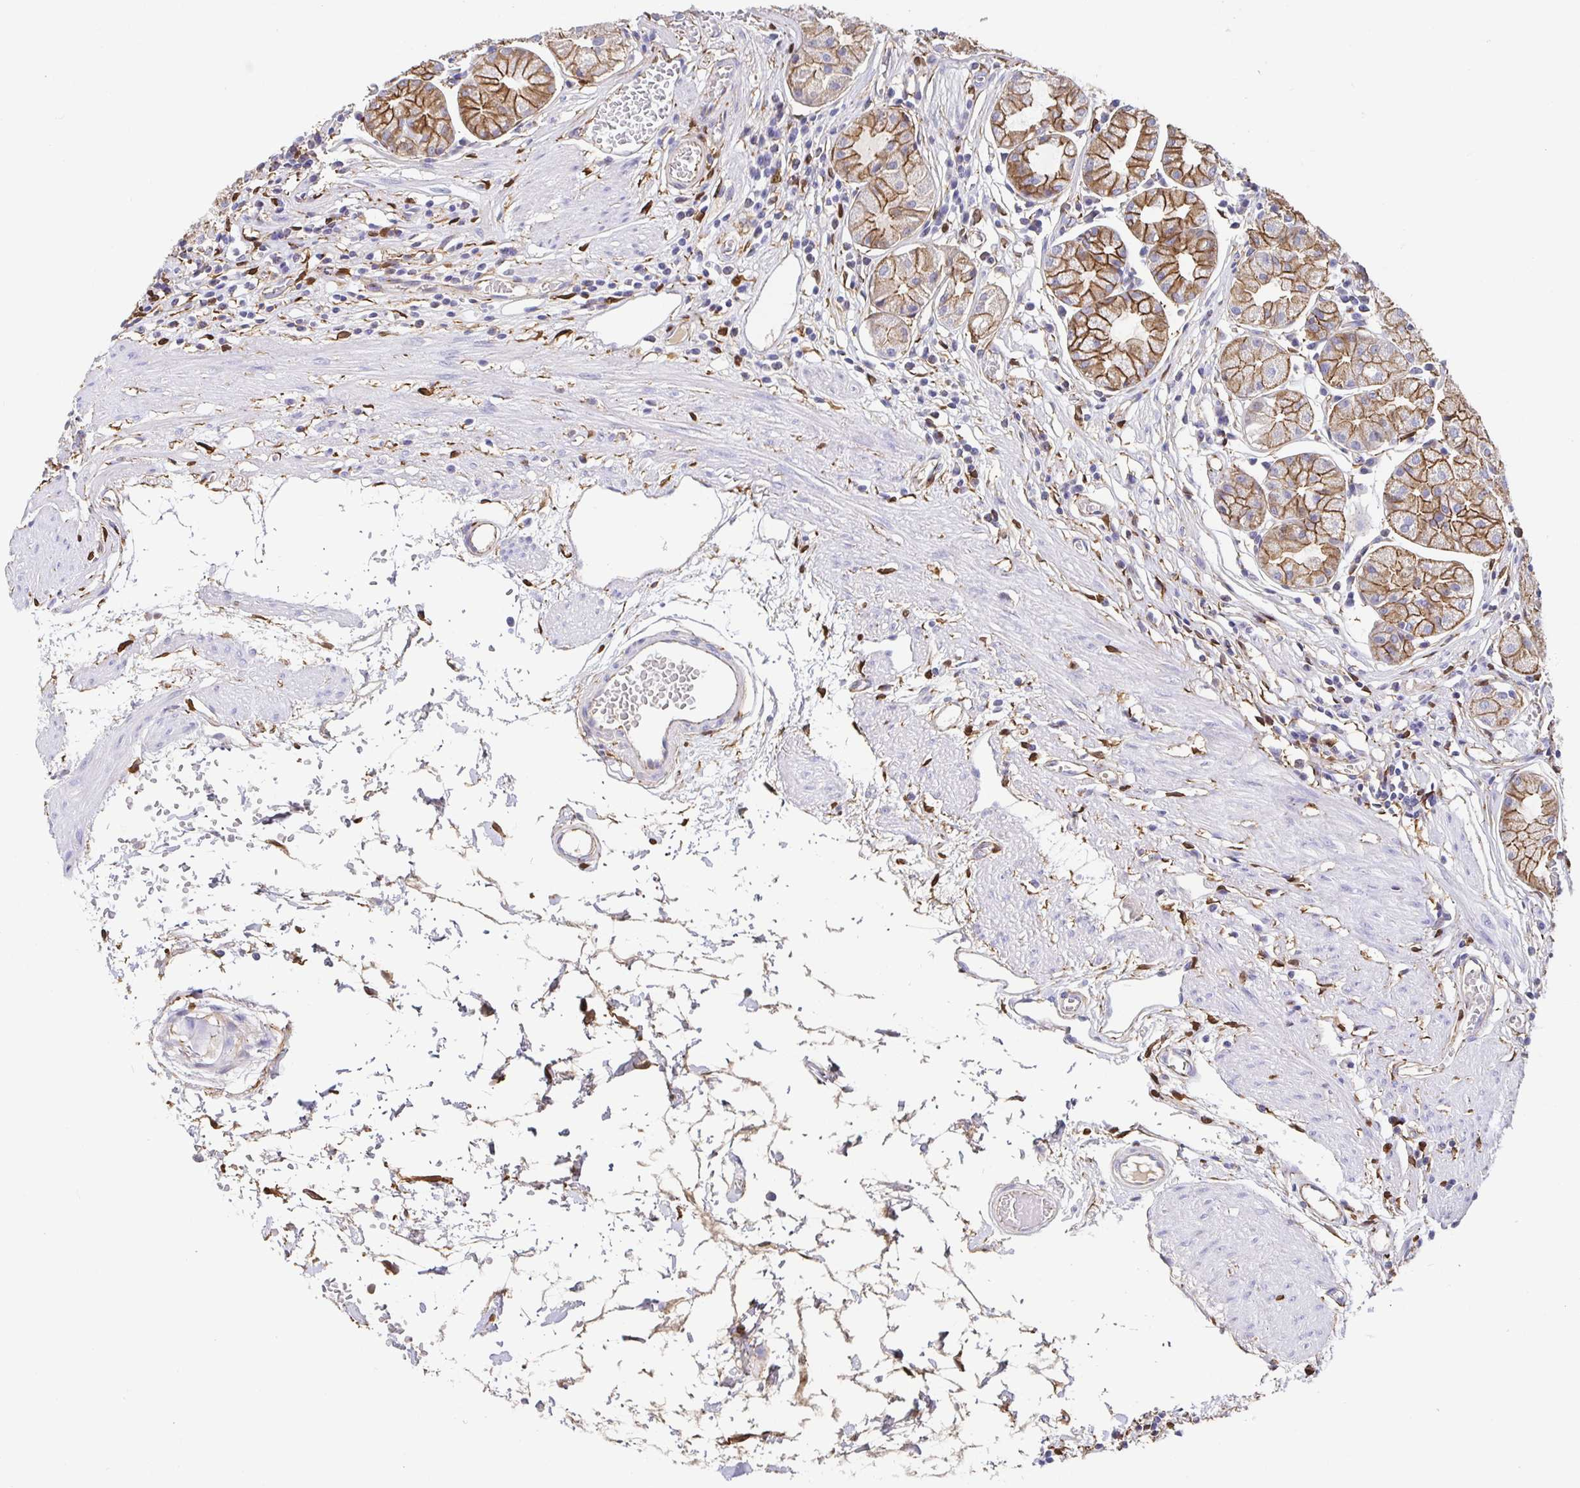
{"staining": {"intensity": "strong", "quantity": ">75%", "location": "cytoplasmic/membranous"}, "tissue": "stomach", "cell_type": "Glandular cells", "image_type": "normal", "snomed": [{"axis": "morphology", "description": "Normal tissue, NOS"}, {"axis": "topography", "description": "Stomach"}], "caption": "IHC of normal stomach demonstrates high levels of strong cytoplasmic/membranous positivity in about >75% of glandular cells.", "gene": "PIWIL3", "patient": {"sex": "male", "age": 55}}